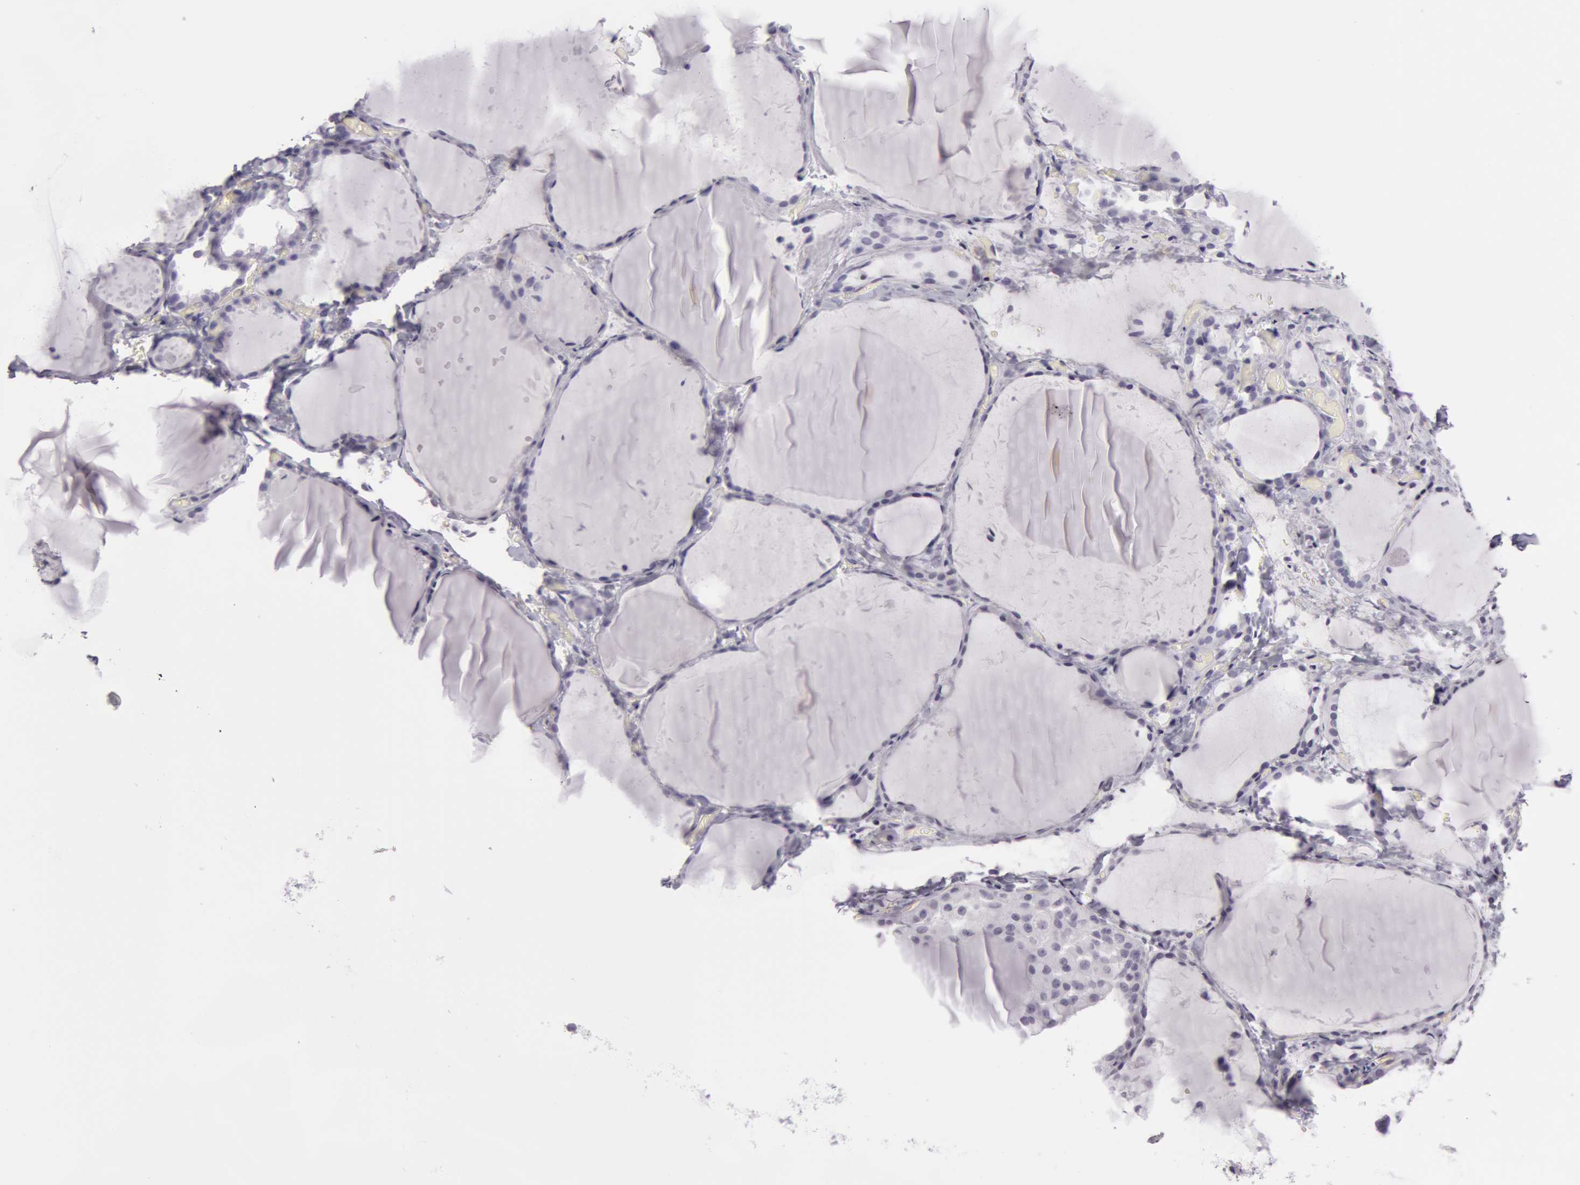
{"staining": {"intensity": "negative", "quantity": "none", "location": "none"}, "tissue": "thyroid gland", "cell_type": "Glandular cells", "image_type": "normal", "snomed": [{"axis": "morphology", "description": "Normal tissue, NOS"}, {"axis": "topography", "description": "Thyroid gland"}], "caption": "Protein analysis of normal thyroid gland reveals no significant expression in glandular cells.", "gene": "AMACR", "patient": {"sex": "female", "age": 22}}